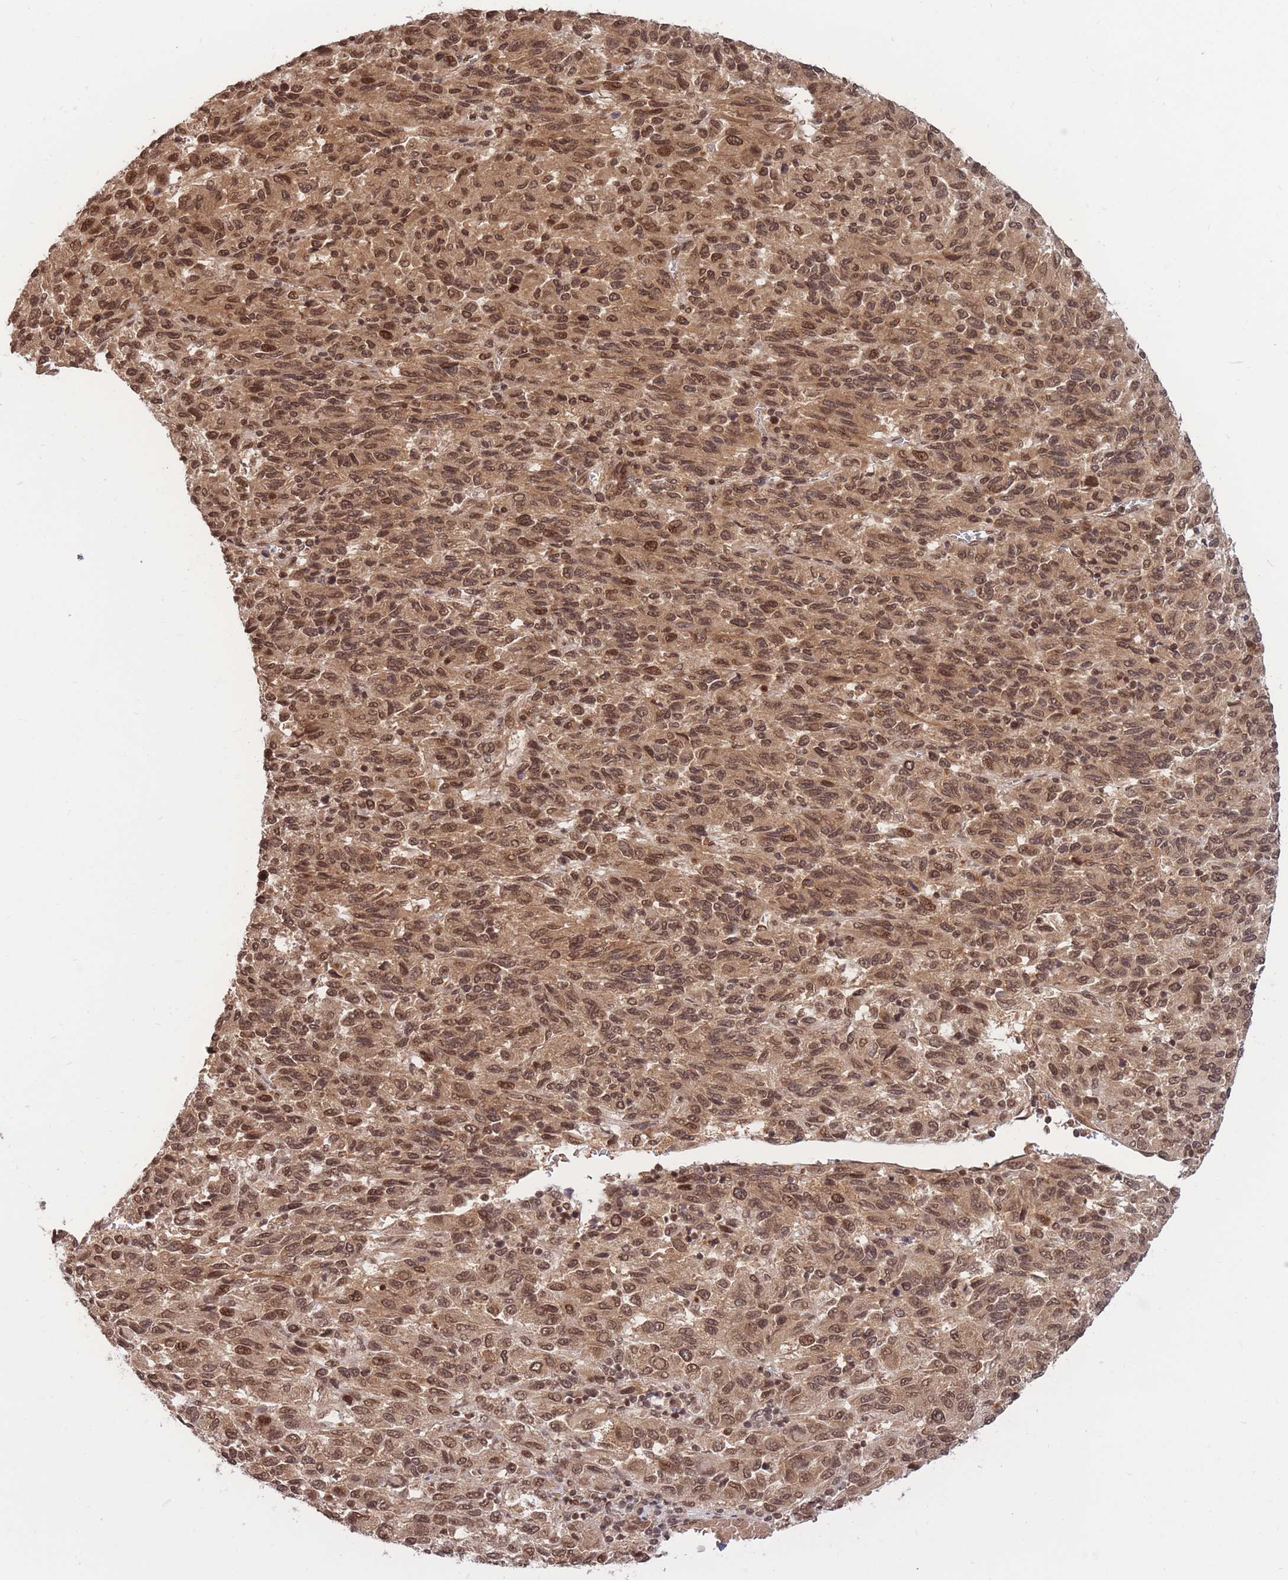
{"staining": {"intensity": "moderate", "quantity": ">75%", "location": "cytoplasmic/membranous,nuclear"}, "tissue": "melanoma", "cell_type": "Tumor cells", "image_type": "cancer", "snomed": [{"axis": "morphology", "description": "Malignant melanoma, Metastatic site"}, {"axis": "topography", "description": "Lung"}], "caption": "This photomicrograph displays IHC staining of human malignant melanoma (metastatic site), with medium moderate cytoplasmic/membranous and nuclear staining in approximately >75% of tumor cells.", "gene": "SRA1", "patient": {"sex": "male", "age": 64}}